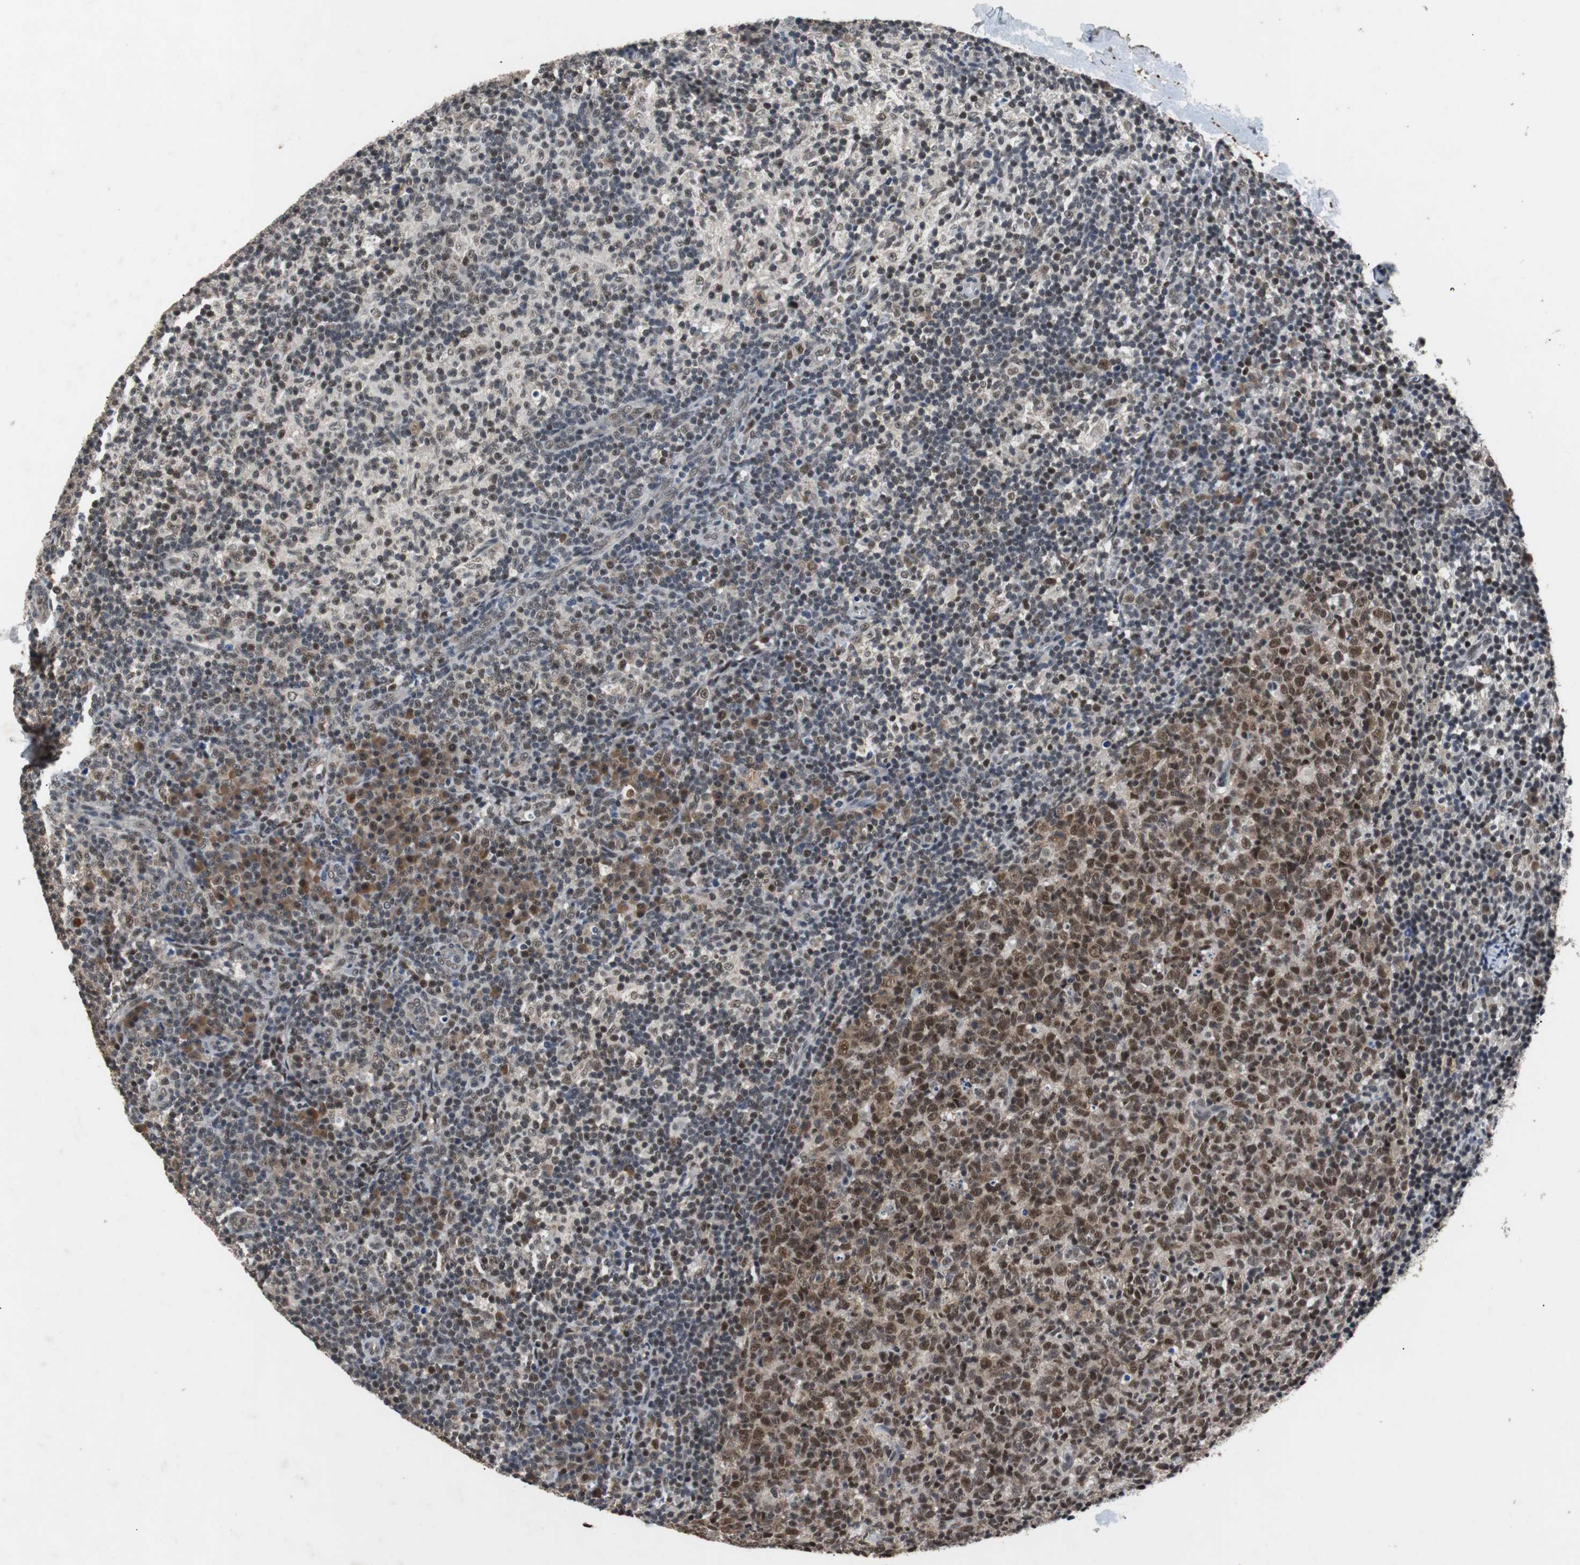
{"staining": {"intensity": "strong", "quantity": "25%-75%", "location": "nuclear"}, "tissue": "lymph node", "cell_type": "Germinal center cells", "image_type": "normal", "snomed": [{"axis": "morphology", "description": "Normal tissue, NOS"}, {"axis": "morphology", "description": "Inflammation, NOS"}, {"axis": "topography", "description": "Lymph node"}], "caption": "Immunohistochemical staining of benign lymph node demonstrates high levels of strong nuclear expression in about 25%-75% of germinal center cells. The staining is performed using DAB (3,3'-diaminobenzidine) brown chromogen to label protein expression. The nuclei are counter-stained blue using hematoxylin.", "gene": "USP28", "patient": {"sex": "male", "age": 55}}